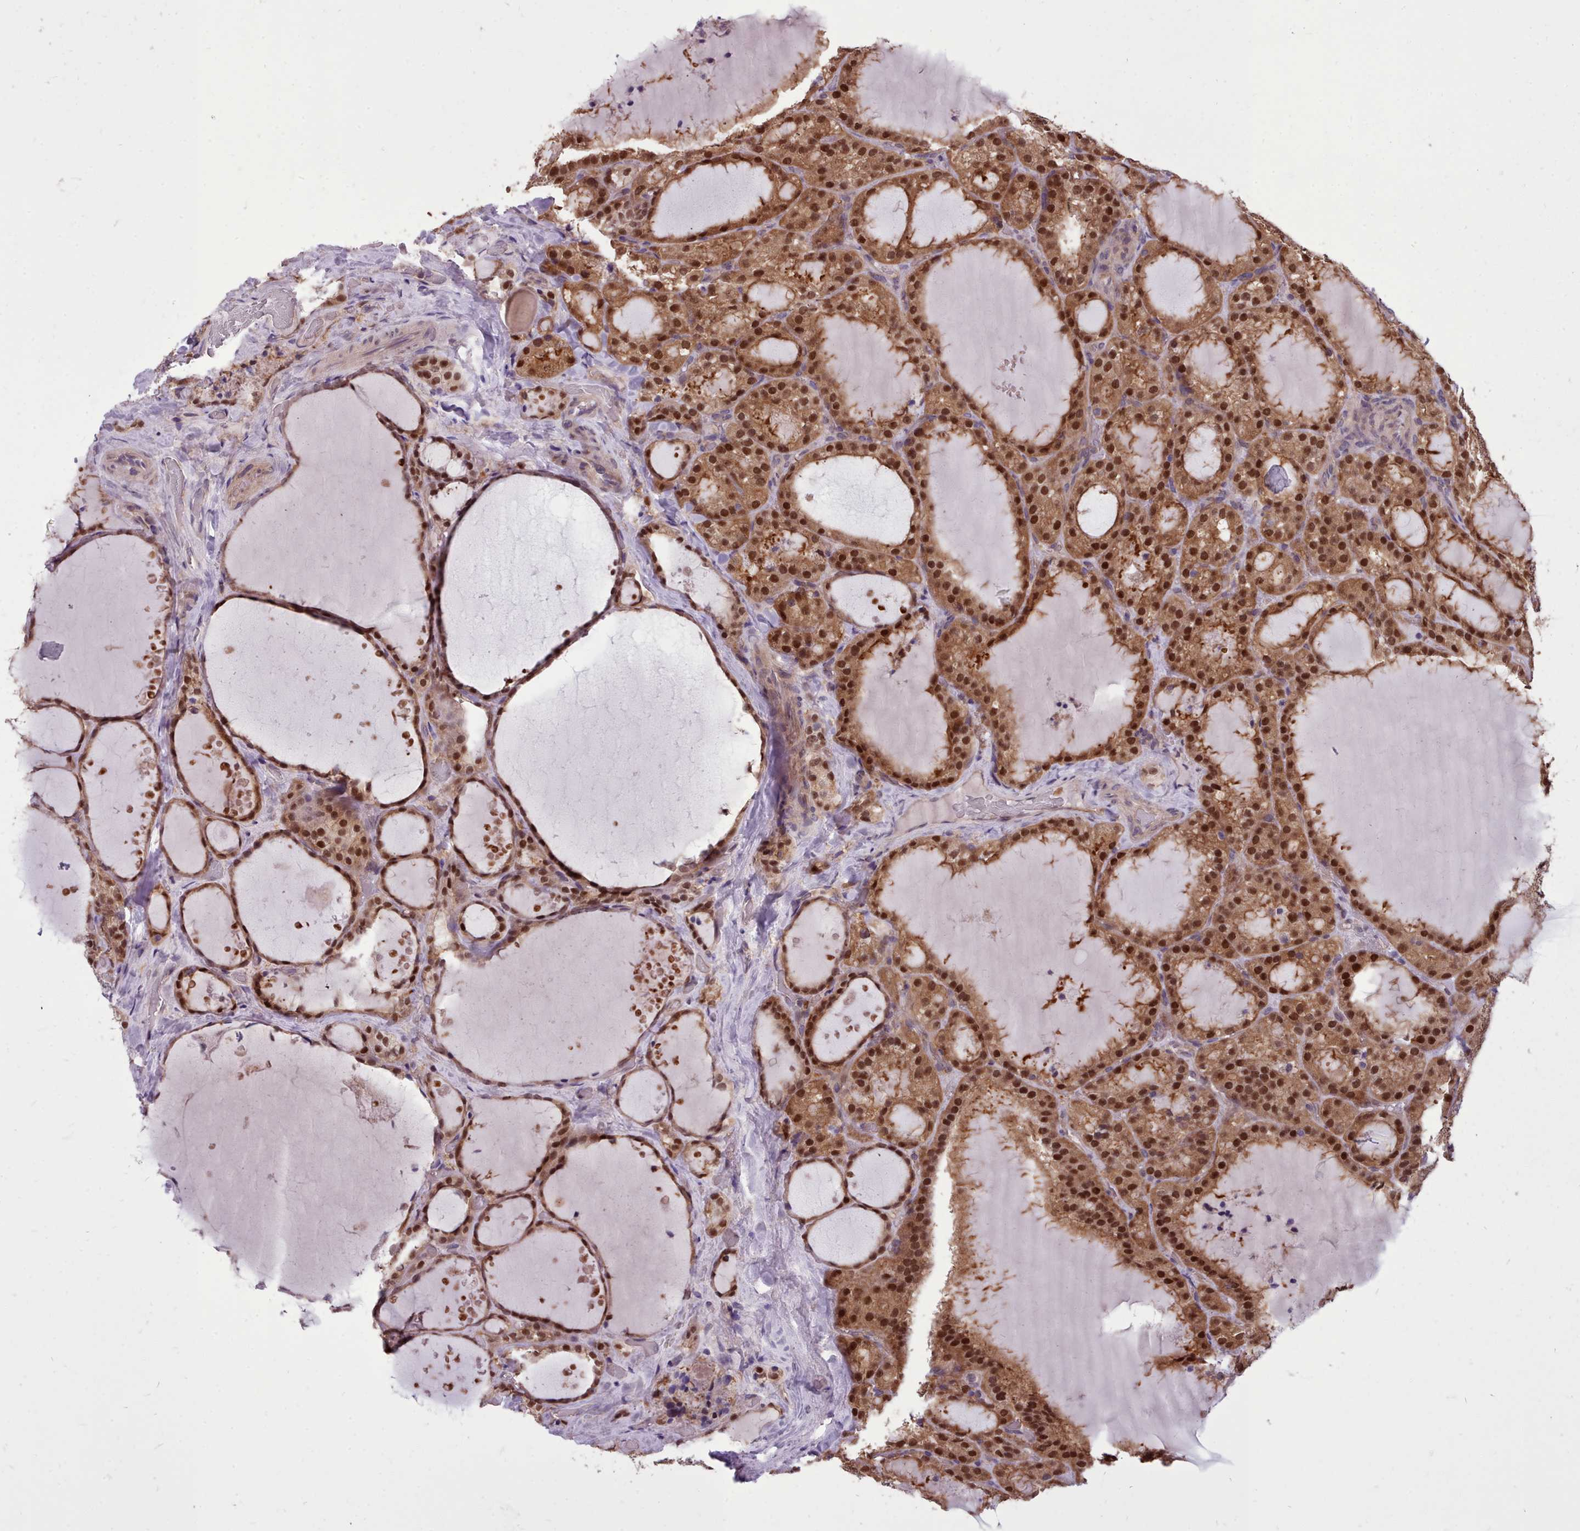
{"staining": {"intensity": "moderate", "quantity": ">75%", "location": "cytoplasmic/membranous,nuclear"}, "tissue": "thyroid cancer", "cell_type": "Tumor cells", "image_type": "cancer", "snomed": [{"axis": "morphology", "description": "Papillary adenocarcinoma, NOS"}, {"axis": "topography", "description": "Thyroid gland"}], "caption": "Human thyroid cancer (papillary adenocarcinoma) stained with a brown dye demonstrates moderate cytoplasmic/membranous and nuclear positive positivity in approximately >75% of tumor cells.", "gene": "AHCY", "patient": {"sex": "male", "age": 77}}